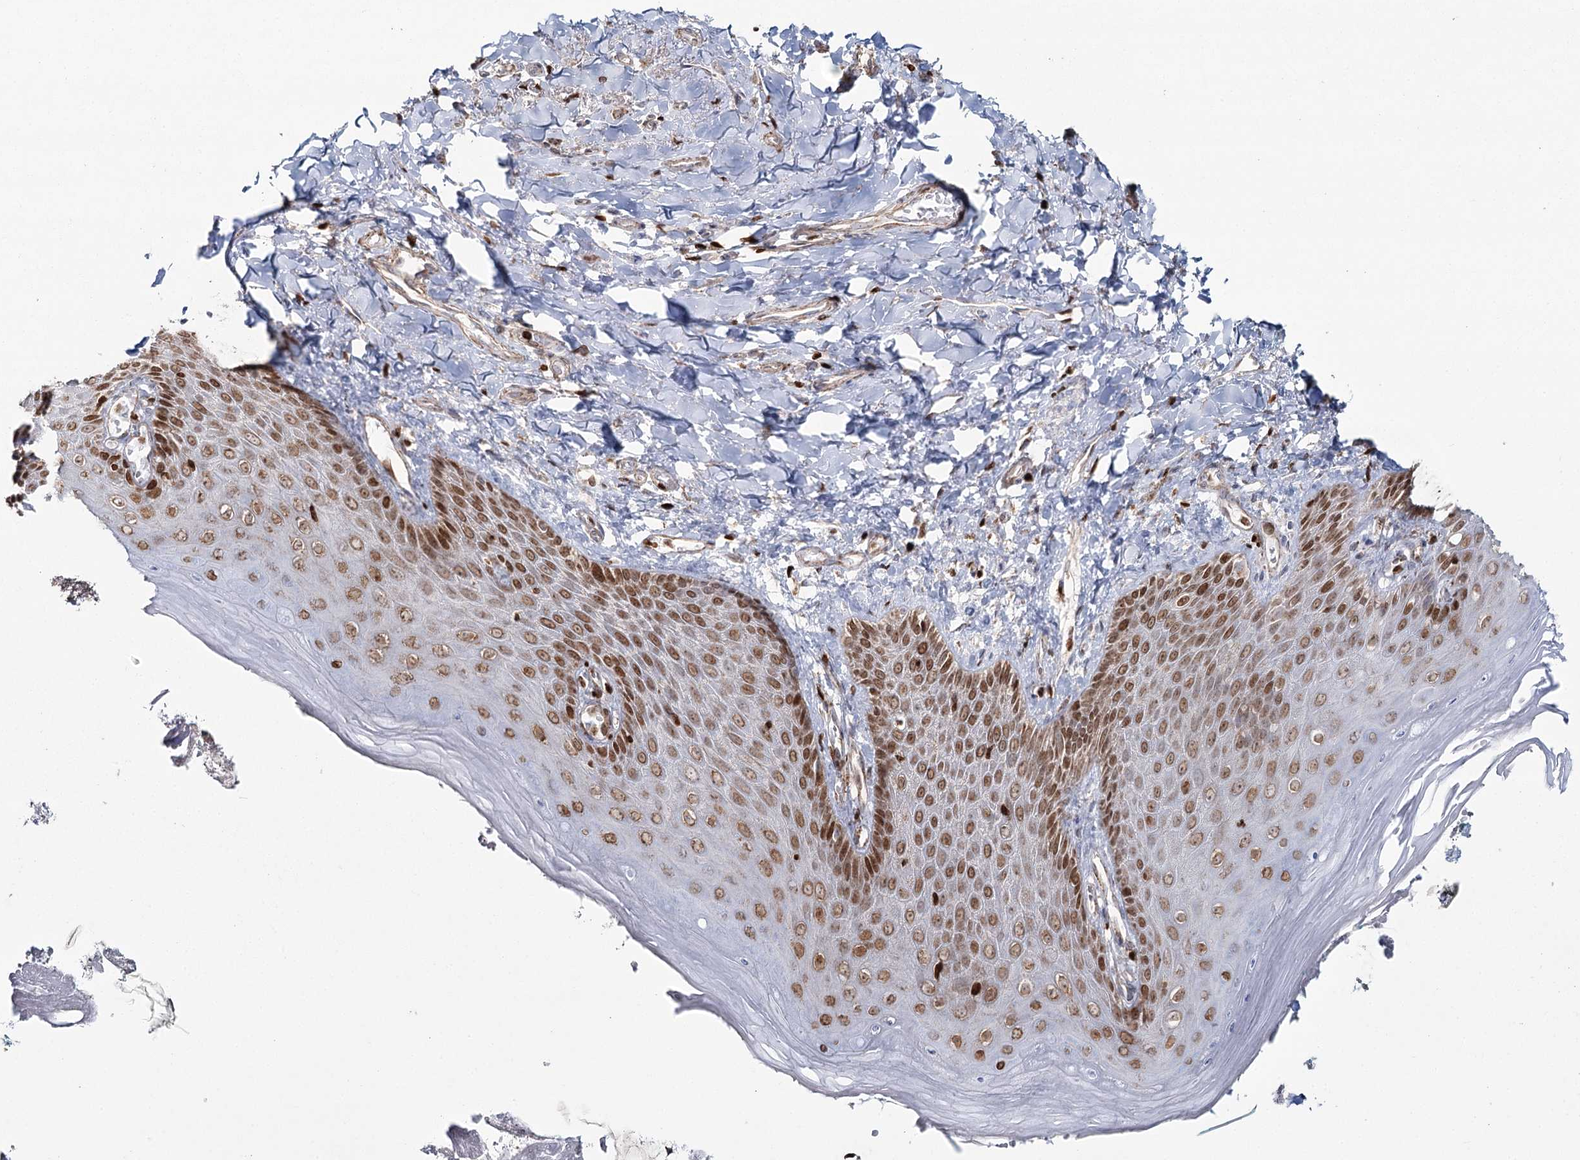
{"staining": {"intensity": "strong", "quantity": ">75%", "location": "nuclear"}, "tissue": "skin", "cell_type": "Epidermal cells", "image_type": "normal", "snomed": [{"axis": "morphology", "description": "Normal tissue, NOS"}, {"axis": "topography", "description": "Anal"}], "caption": "Skin stained with immunohistochemistry (IHC) reveals strong nuclear expression in approximately >75% of epidermal cells. Using DAB (brown) and hematoxylin (blue) stains, captured at high magnification using brightfield microscopy.", "gene": "PDHX", "patient": {"sex": "male", "age": 78}}